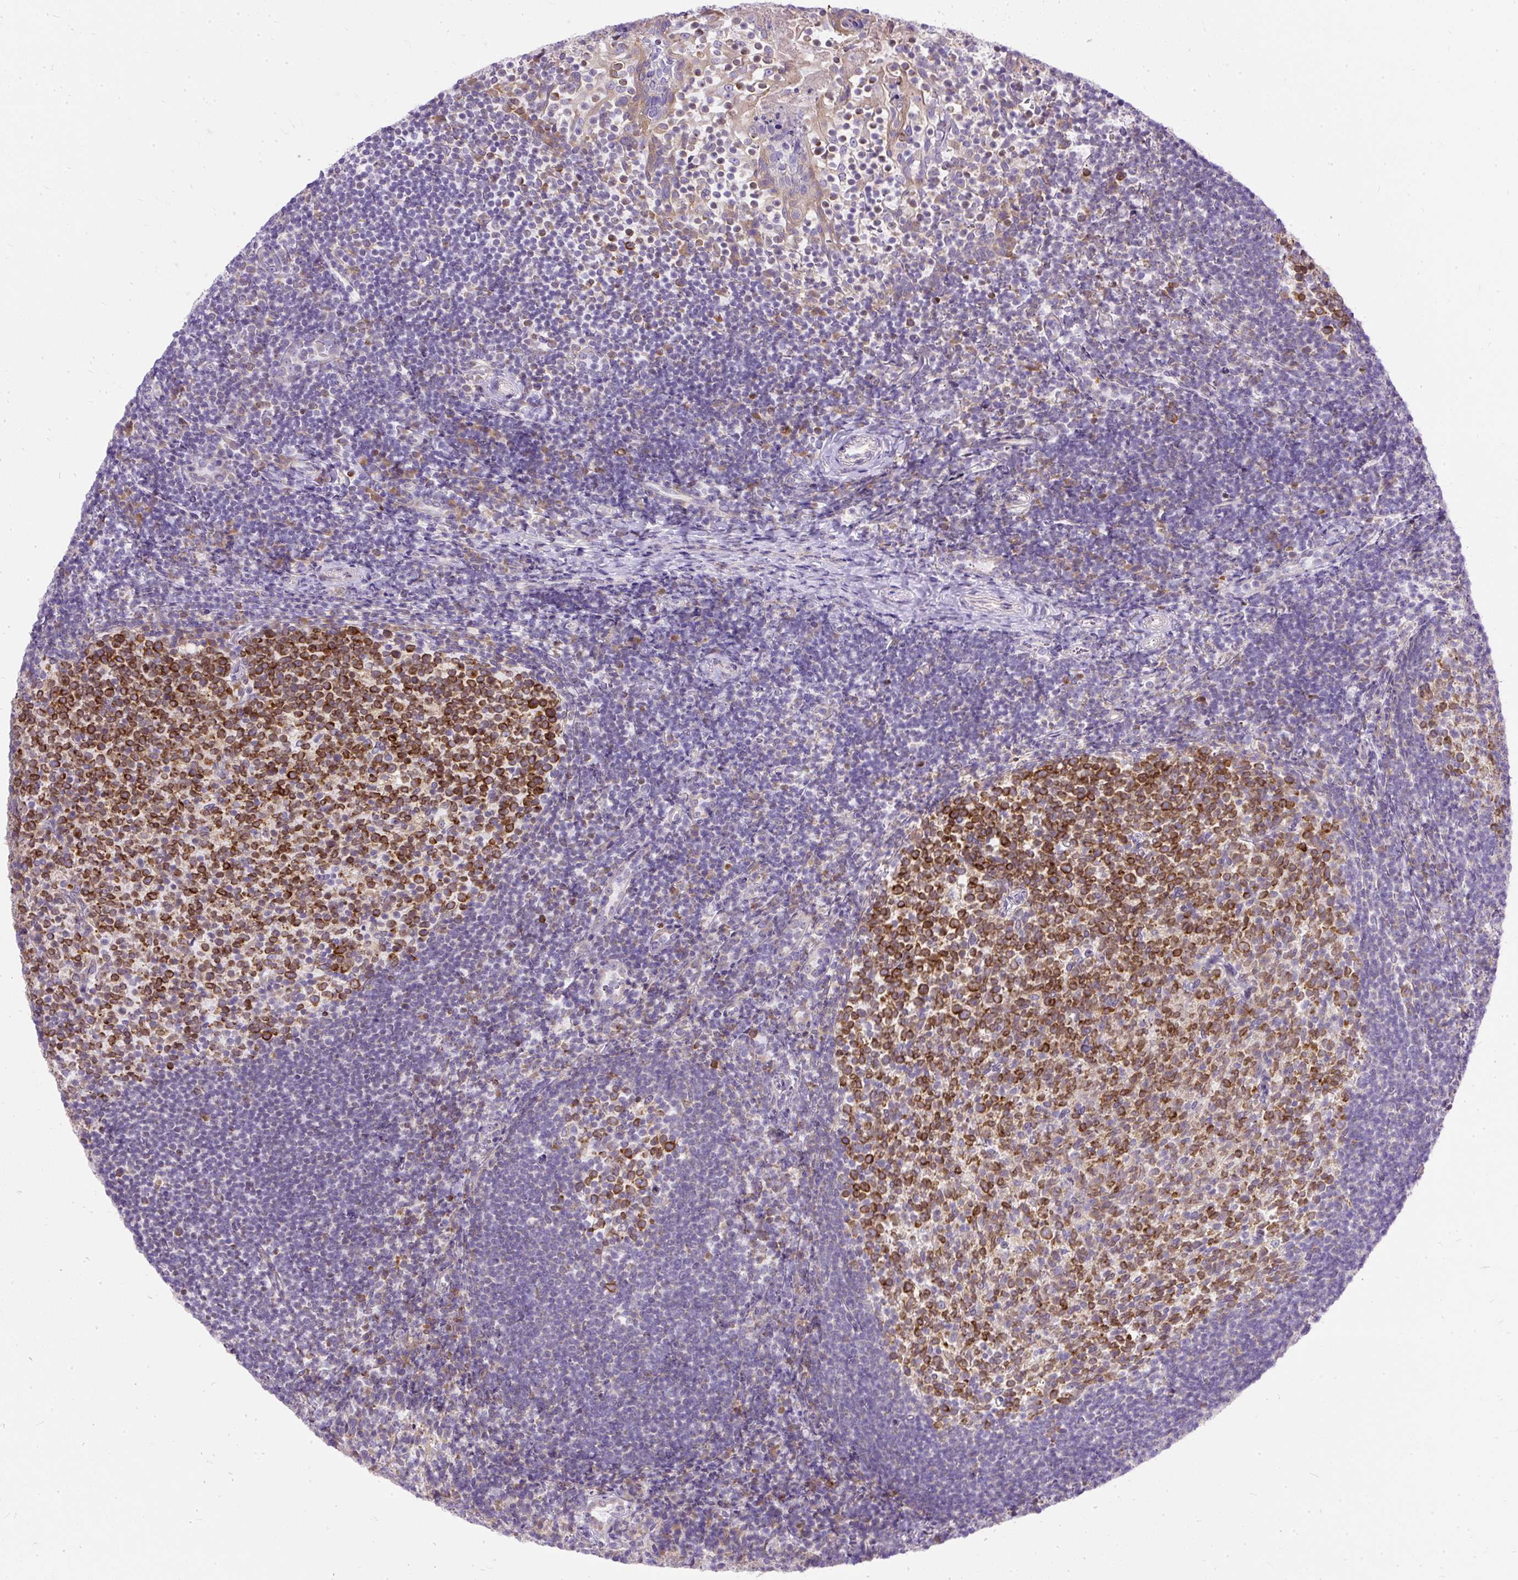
{"staining": {"intensity": "strong", "quantity": ">75%", "location": "cytoplasmic/membranous"}, "tissue": "tonsil", "cell_type": "Germinal center cells", "image_type": "normal", "snomed": [{"axis": "morphology", "description": "Normal tissue, NOS"}, {"axis": "topography", "description": "Tonsil"}], "caption": "A micrograph of human tonsil stained for a protein exhibits strong cytoplasmic/membranous brown staining in germinal center cells. The staining was performed using DAB to visualize the protein expression in brown, while the nuclei were stained in blue with hematoxylin (Magnification: 20x).", "gene": "AMFR", "patient": {"sex": "female", "age": 10}}